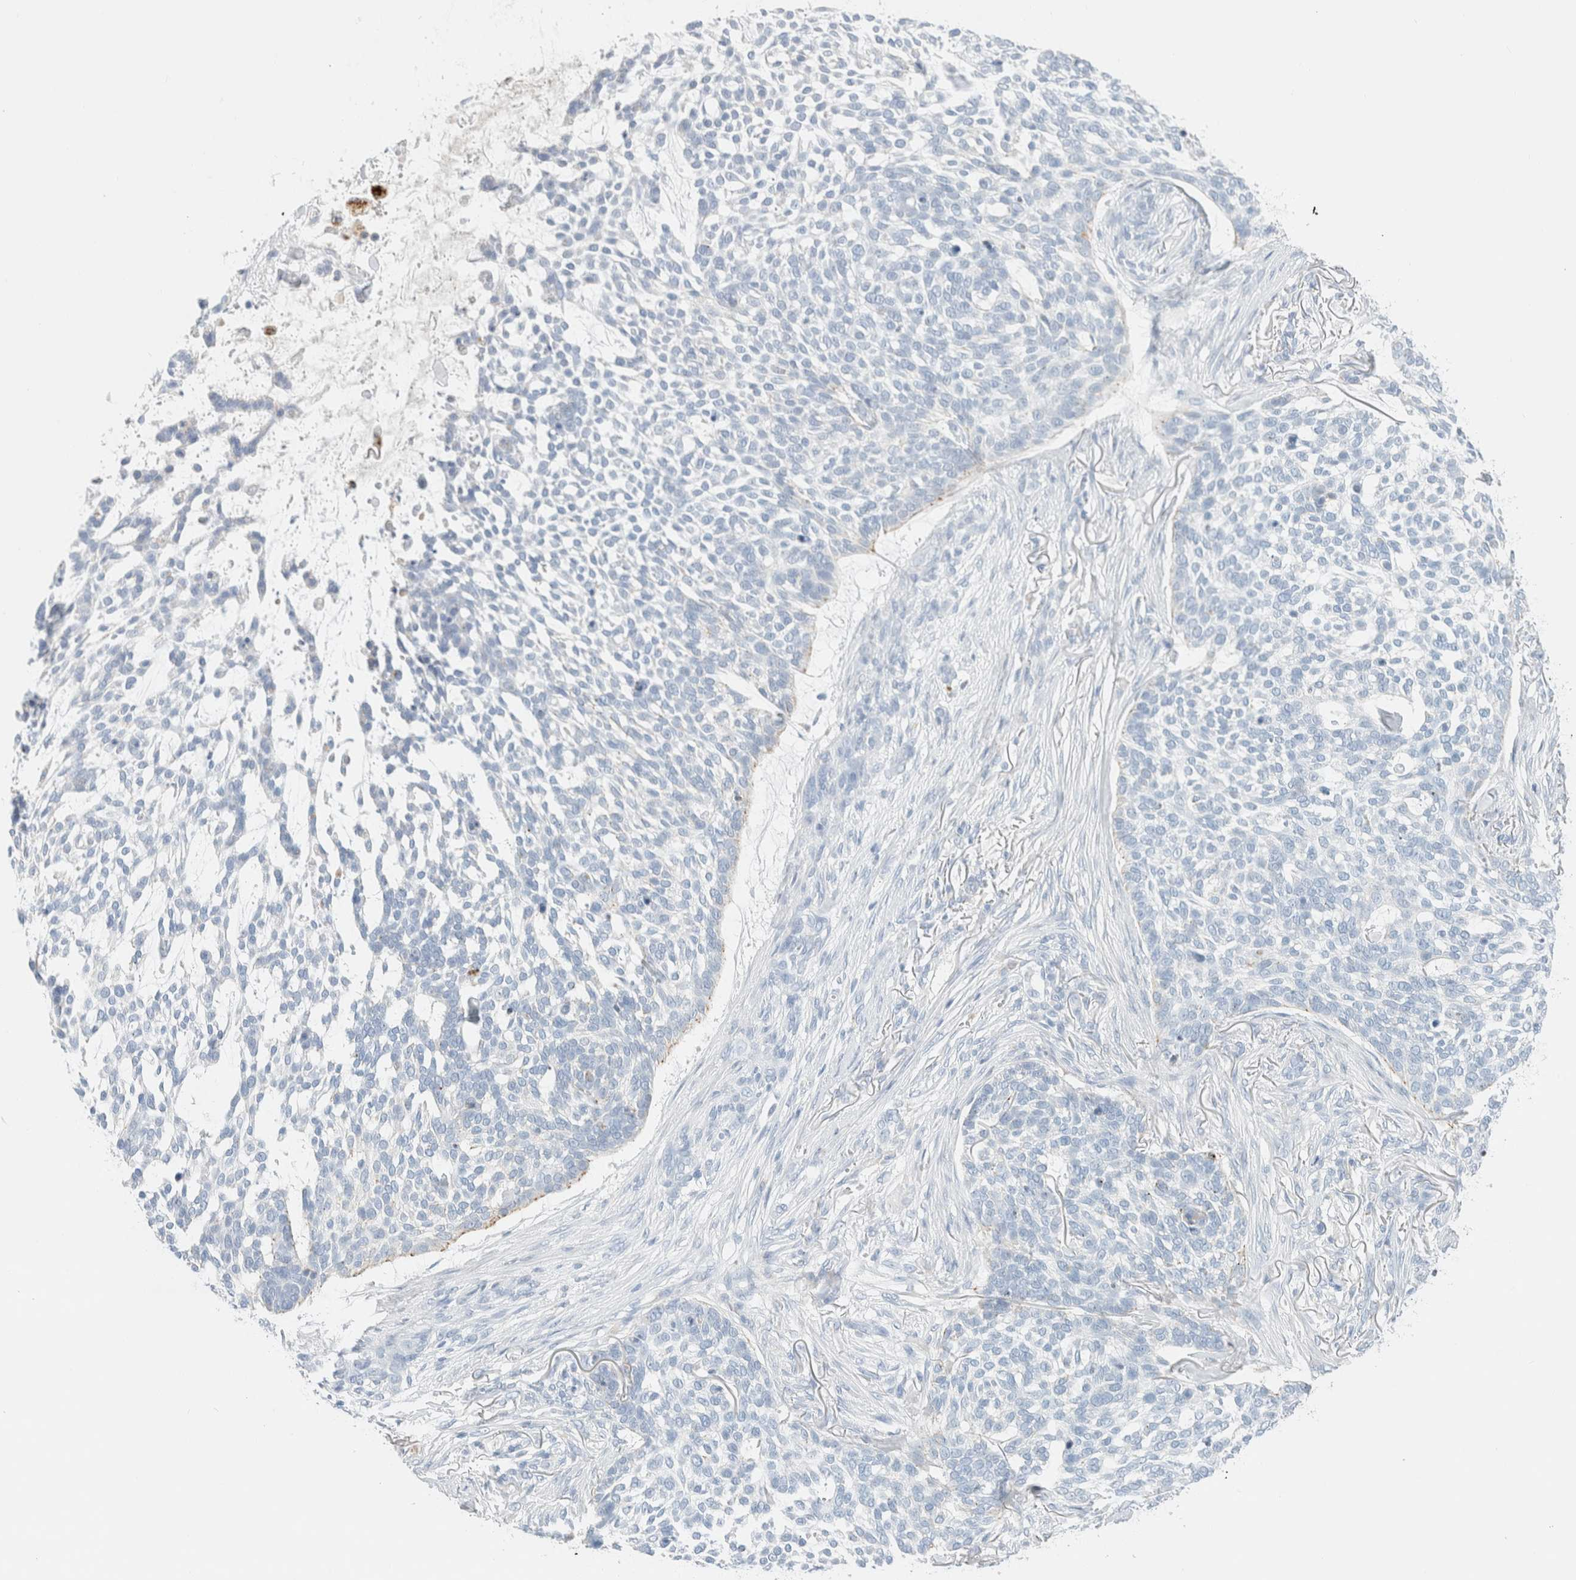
{"staining": {"intensity": "negative", "quantity": "none", "location": "none"}, "tissue": "skin cancer", "cell_type": "Tumor cells", "image_type": "cancer", "snomed": [{"axis": "morphology", "description": "Basal cell carcinoma"}, {"axis": "topography", "description": "Skin"}], "caption": "There is no significant expression in tumor cells of skin basal cell carcinoma.", "gene": "CPQ", "patient": {"sex": "female", "age": 64}}